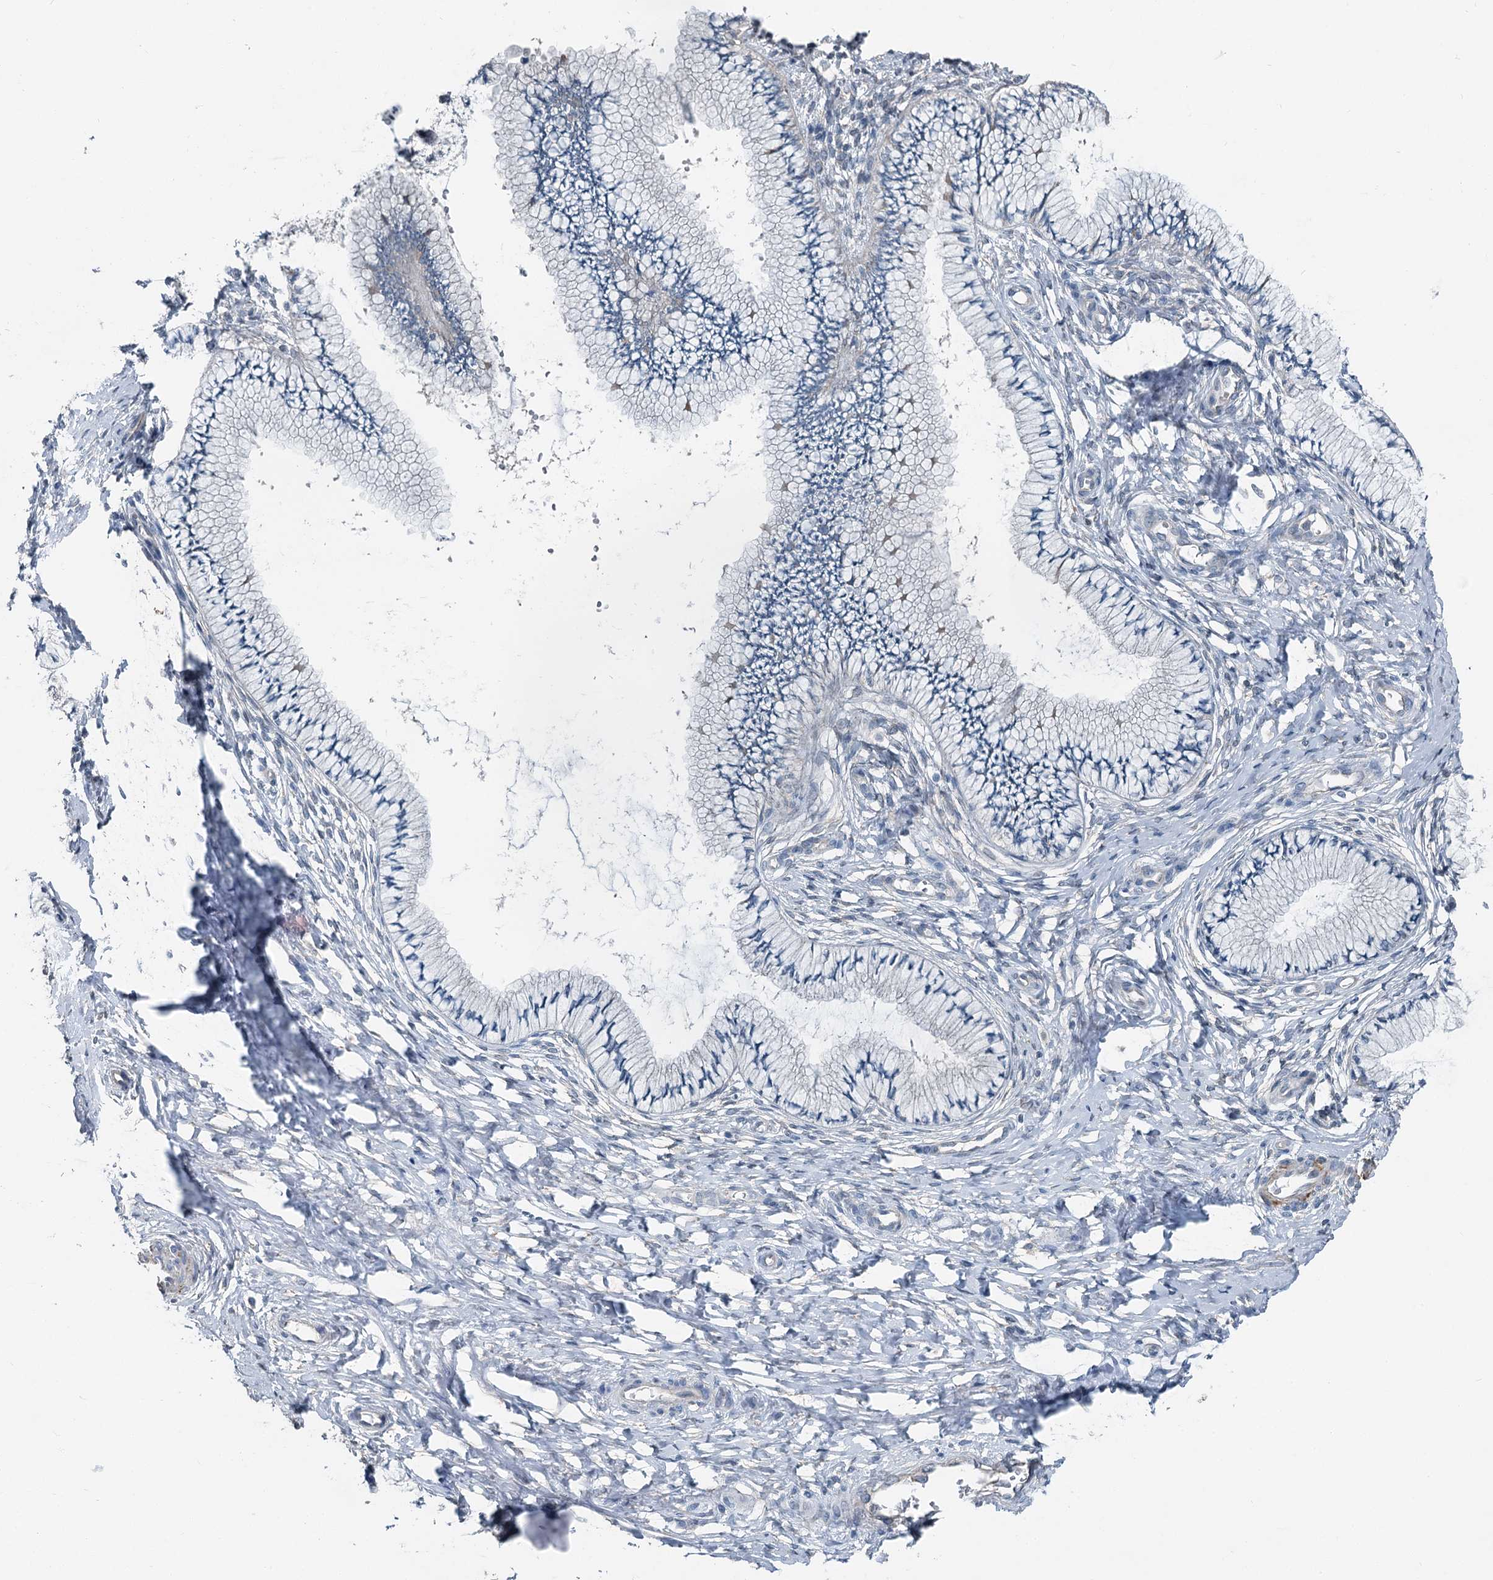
{"staining": {"intensity": "negative", "quantity": "none", "location": "none"}, "tissue": "cervix", "cell_type": "Glandular cells", "image_type": "normal", "snomed": [{"axis": "morphology", "description": "Normal tissue, NOS"}, {"axis": "topography", "description": "Cervix"}], "caption": "Immunohistochemistry photomicrograph of normal cervix: cervix stained with DAB (3,3'-diaminobenzidine) shows no significant protein staining in glandular cells. (DAB IHC with hematoxylin counter stain).", "gene": "C6orf120", "patient": {"sex": "female", "age": 36}}